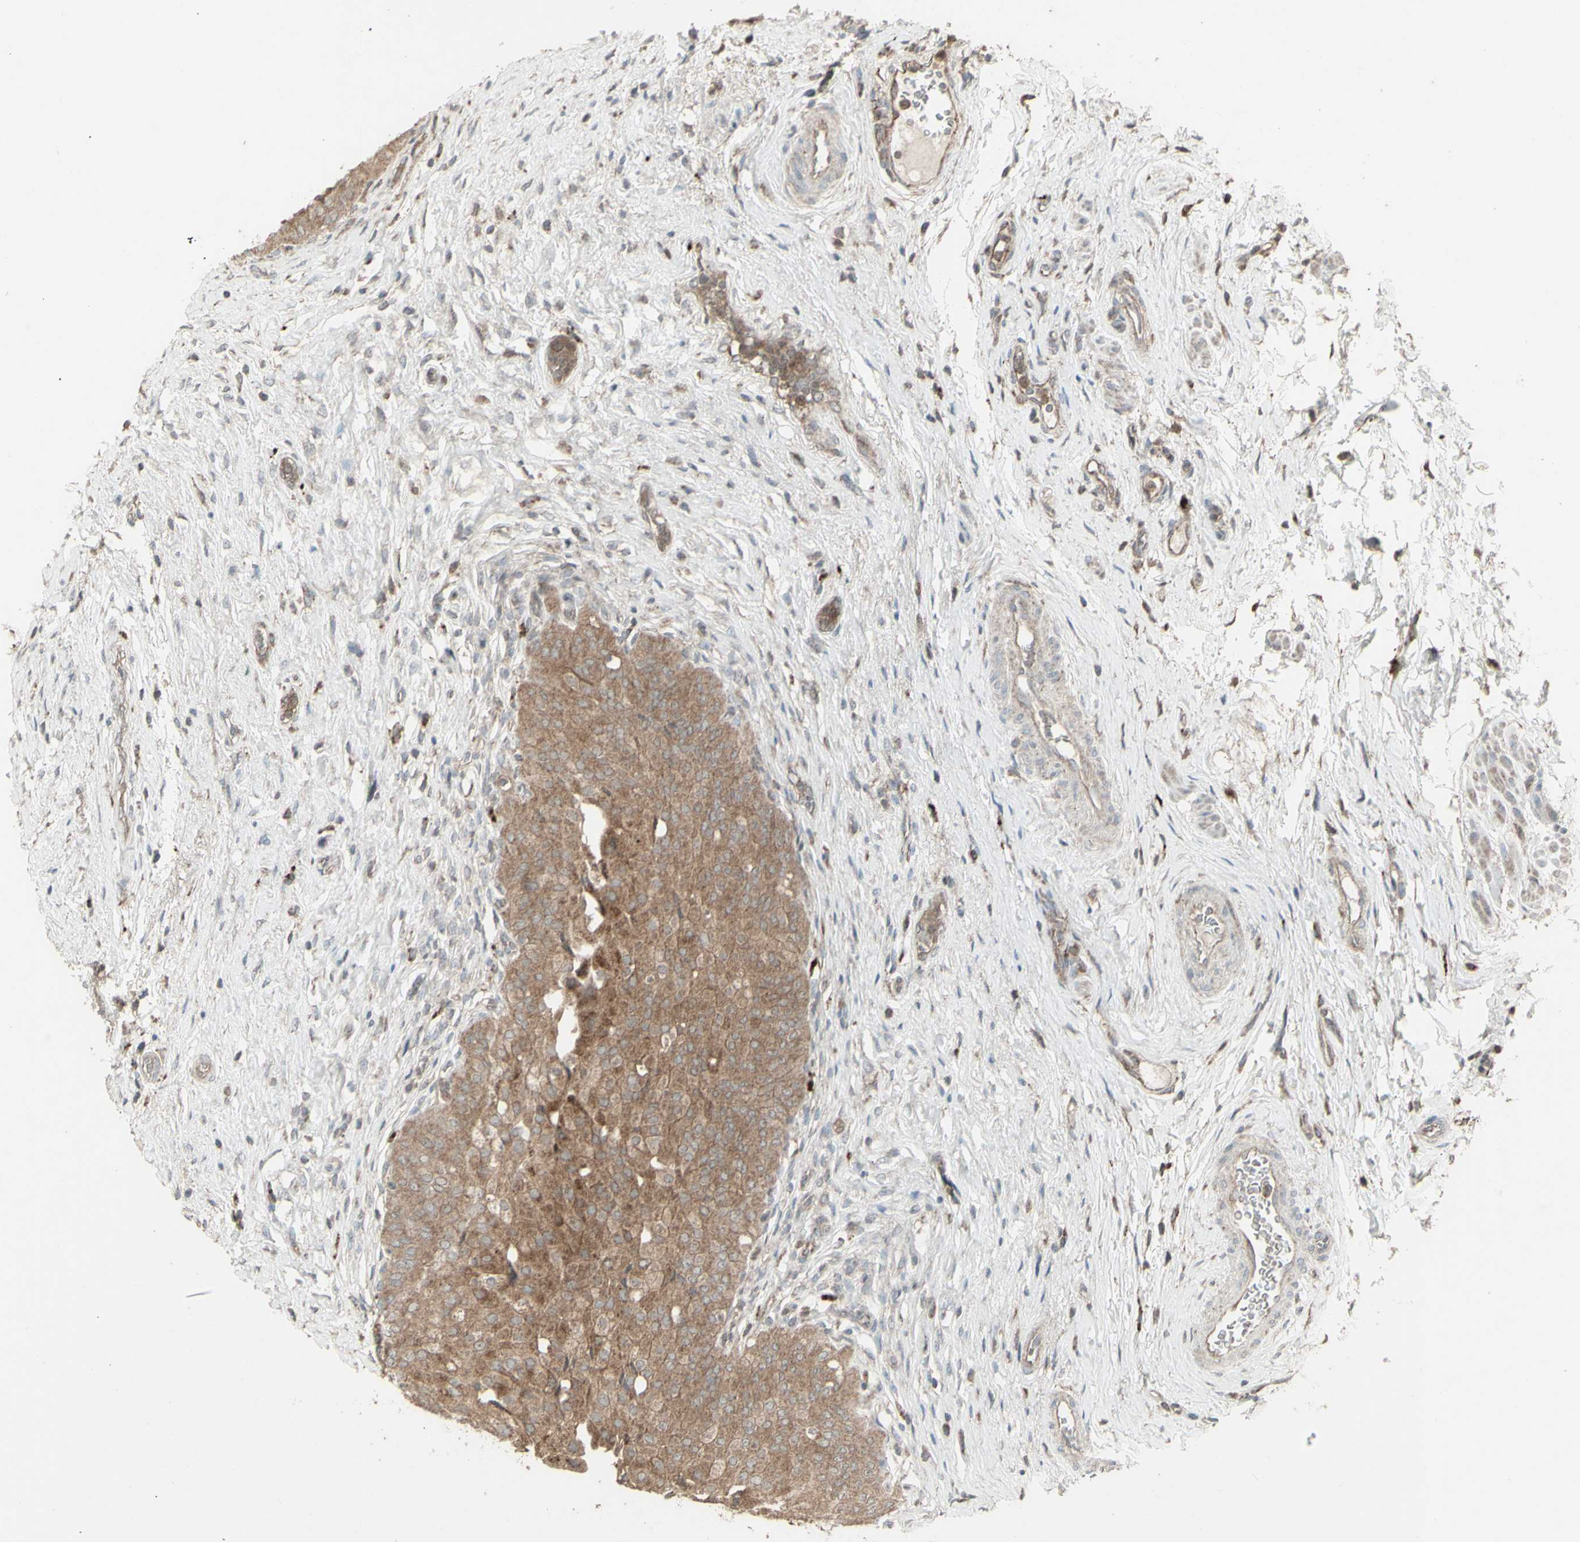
{"staining": {"intensity": "strong", "quantity": ">75%", "location": "cytoplasmic/membranous"}, "tissue": "urinary bladder", "cell_type": "Urothelial cells", "image_type": "normal", "snomed": [{"axis": "morphology", "description": "Normal tissue, NOS"}, {"axis": "morphology", "description": "Urothelial carcinoma, High grade"}, {"axis": "topography", "description": "Urinary bladder"}], "caption": "Immunohistochemical staining of normal human urinary bladder shows >75% levels of strong cytoplasmic/membranous protein positivity in about >75% of urothelial cells. (DAB IHC with brightfield microscopy, high magnification).", "gene": "RNASEL", "patient": {"sex": "male", "age": 46}}